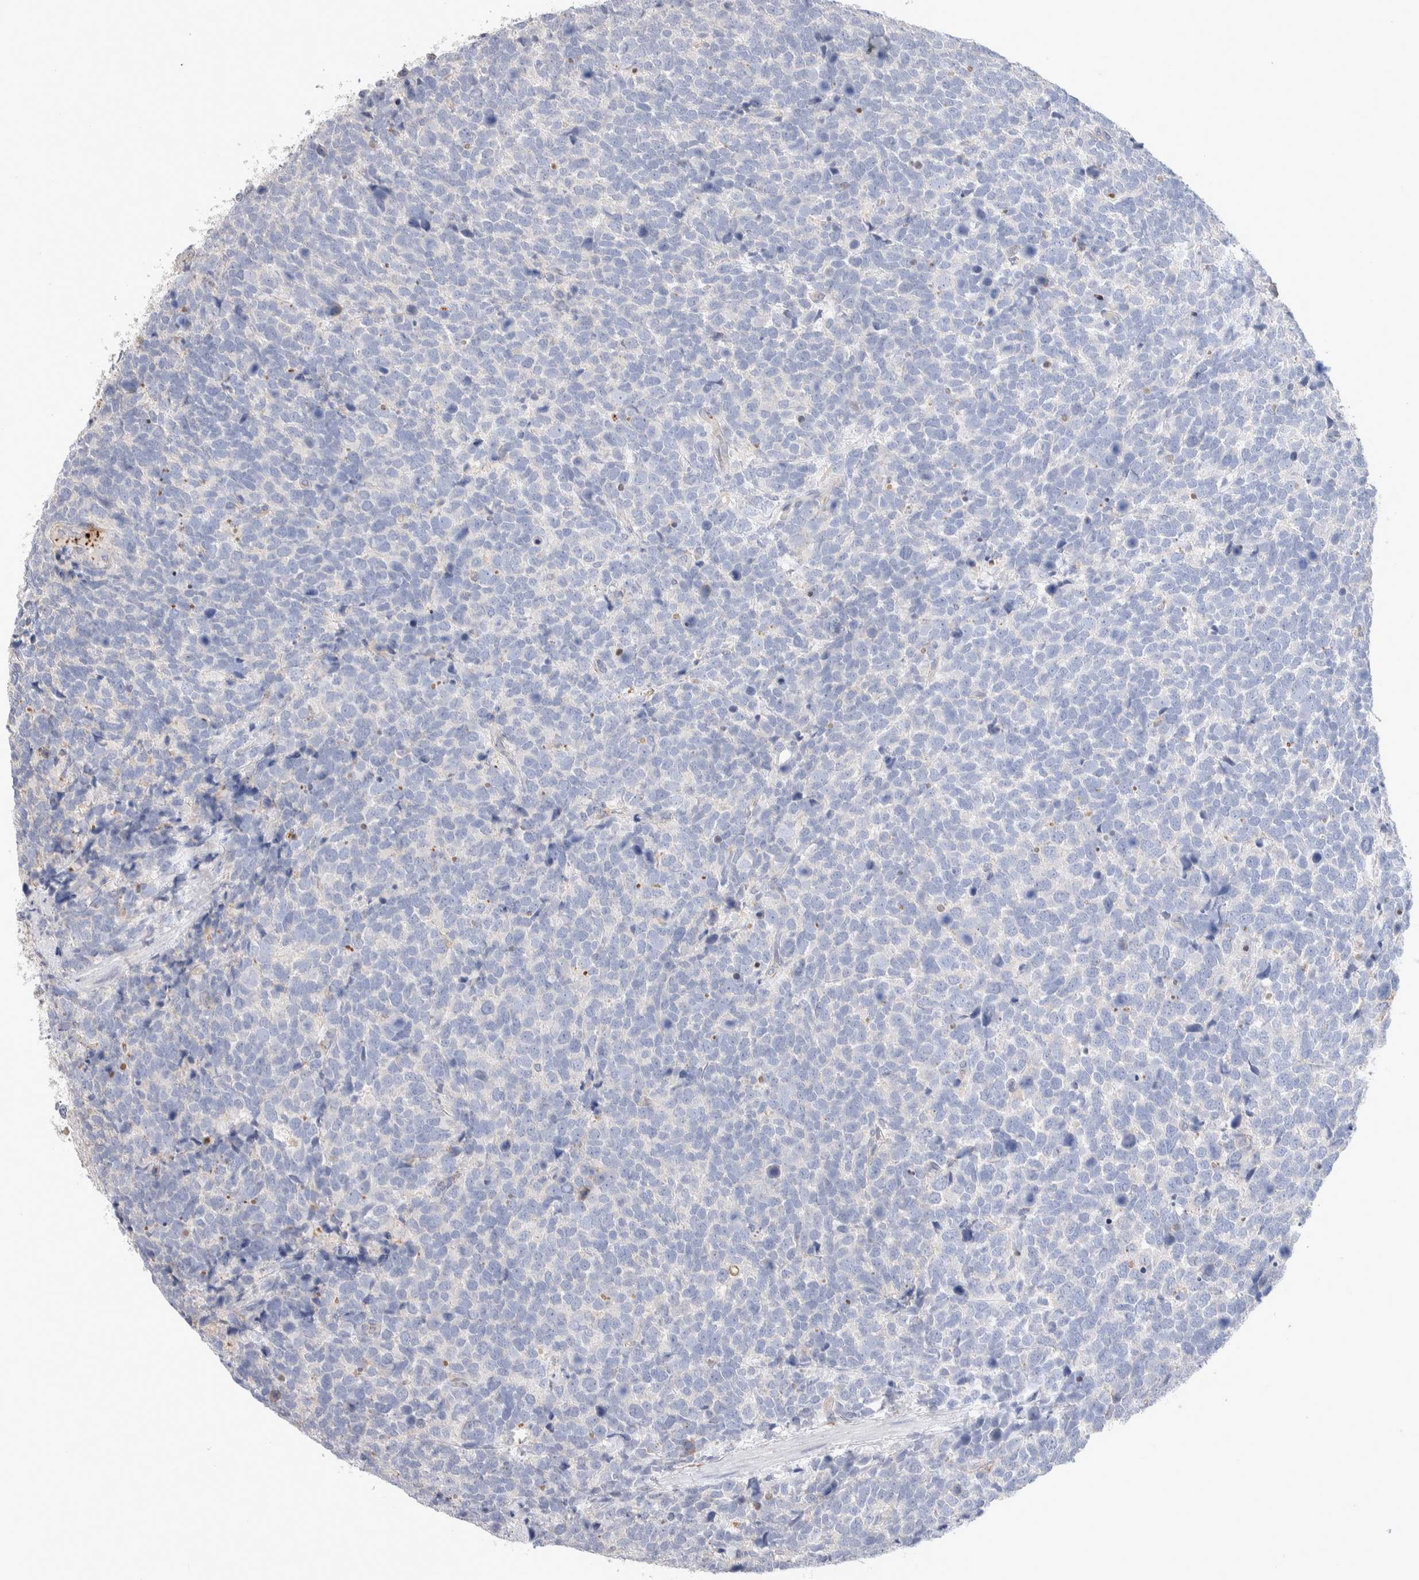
{"staining": {"intensity": "negative", "quantity": "none", "location": "none"}, "tissue": "urothelial cancer", "cell_type": "Tumor cells", "image_type": "cancer", "snomed": [{"axis": "morphology", "description": "Urothelial carcinoma, High grade"}, {"axis": "topography", "description": "Urinary bladder"}], "caption": "The immunohistochemistry (IHC) histopathology image has no significant positivity in tumor cells of urothelial cancer tissue. (DAB (3,3'-diaminobenzidine) immunohistochemistry with hematoxylin counter stain).", "gene": "FFAR2", "patient": {"sex": "female", "age": 82}}